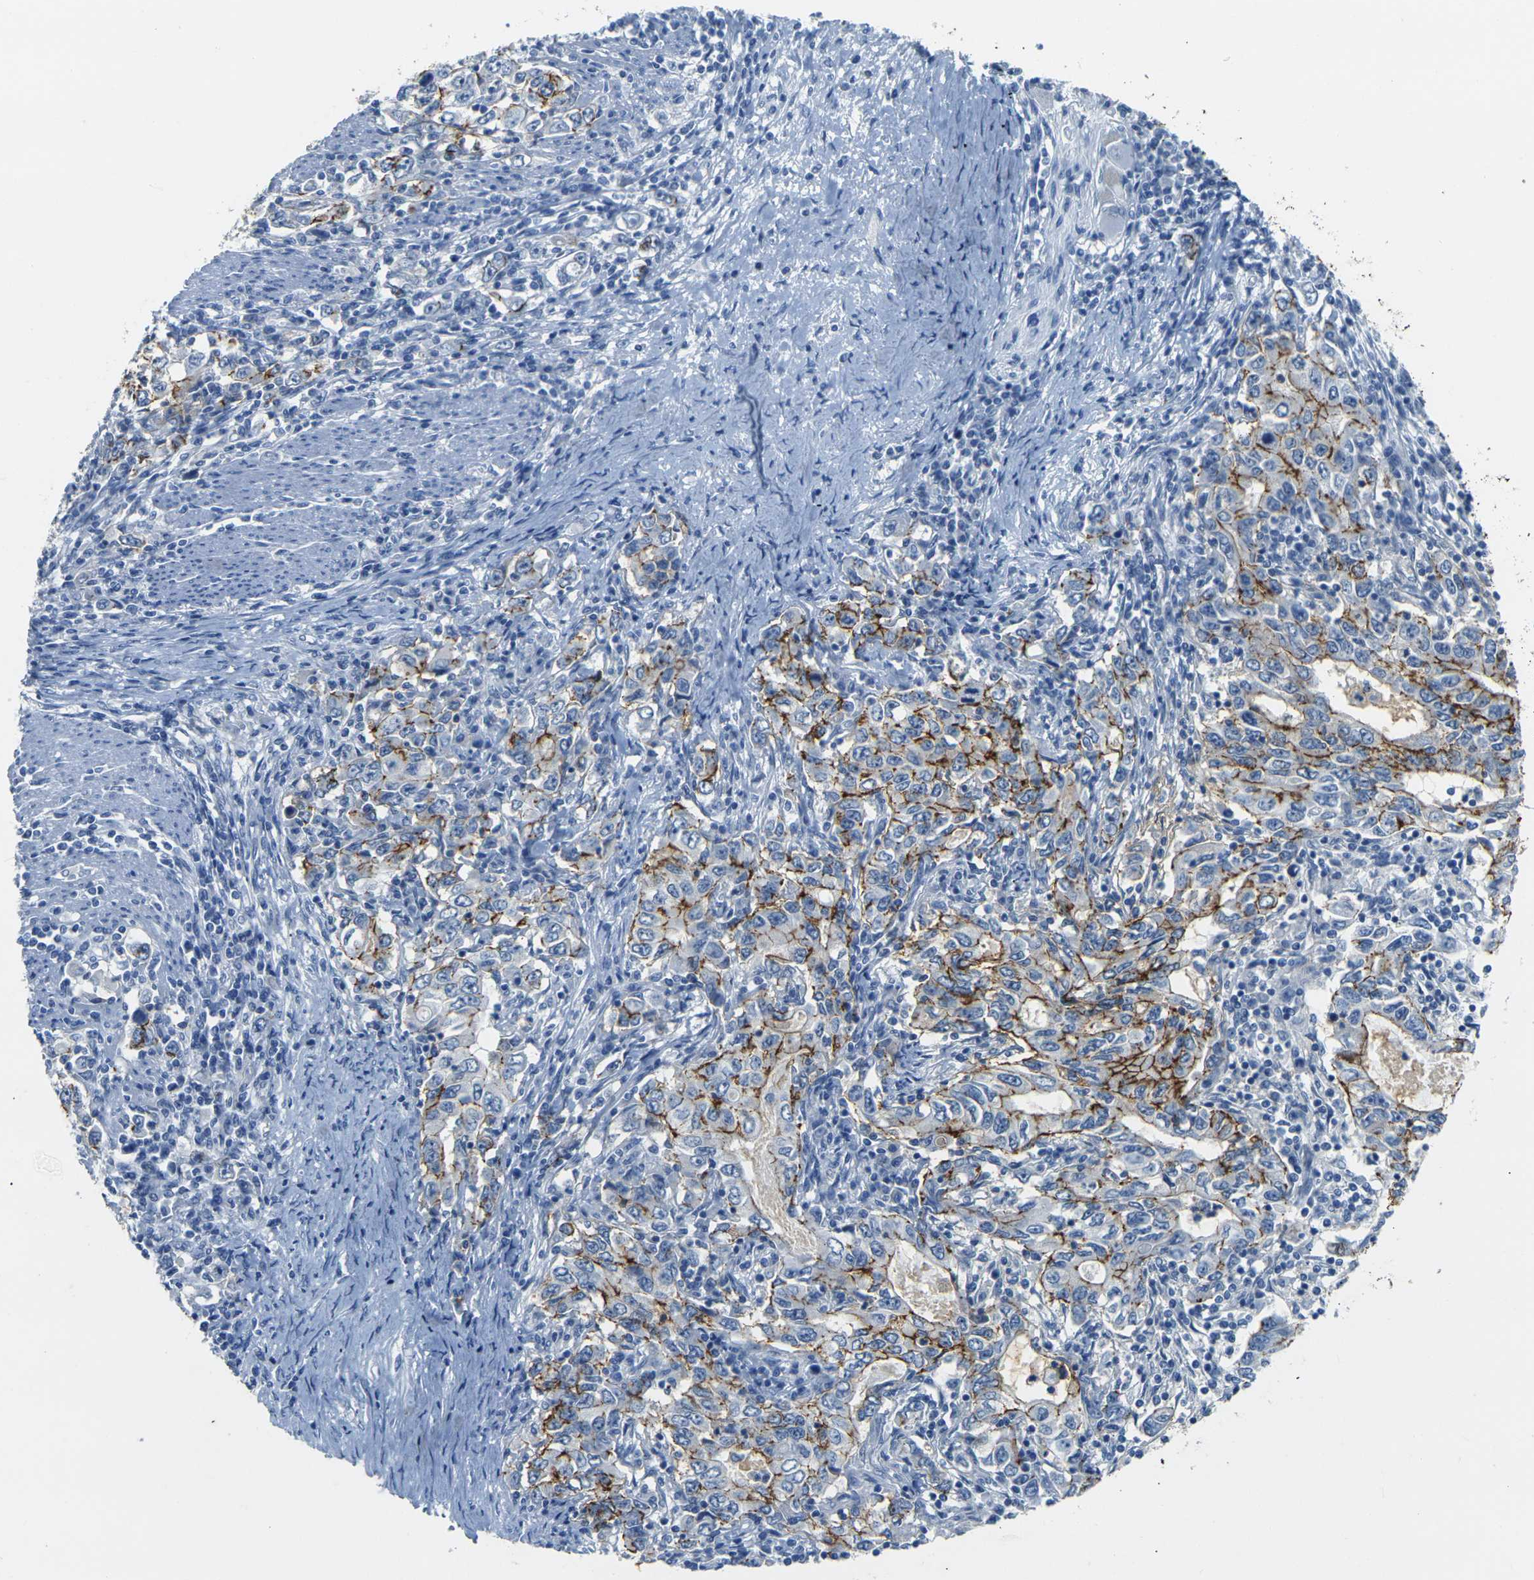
{"staining": {"intensity": "moderate", "quantity": "25%-75%", "location": "cytoplasmic/membranous"}, "tissue": "stomach cancer", "cell_type": "Tumor cells", "image_type": "cancer", "snomed": [{"axis": "morphology", "description": "Adenocarcinoma, NOS"}, {"axis": "topography", "description": "Stomach, lower"}], "caption": "This is a histology image of immunohistochemistry staining of adenocarcinoma (stomach), which shows moderate positivity in the cytoplasmic/membranous of tumor cells.", "gene": "CLDN7", "patient": {"sex": "female", "age": 72}}